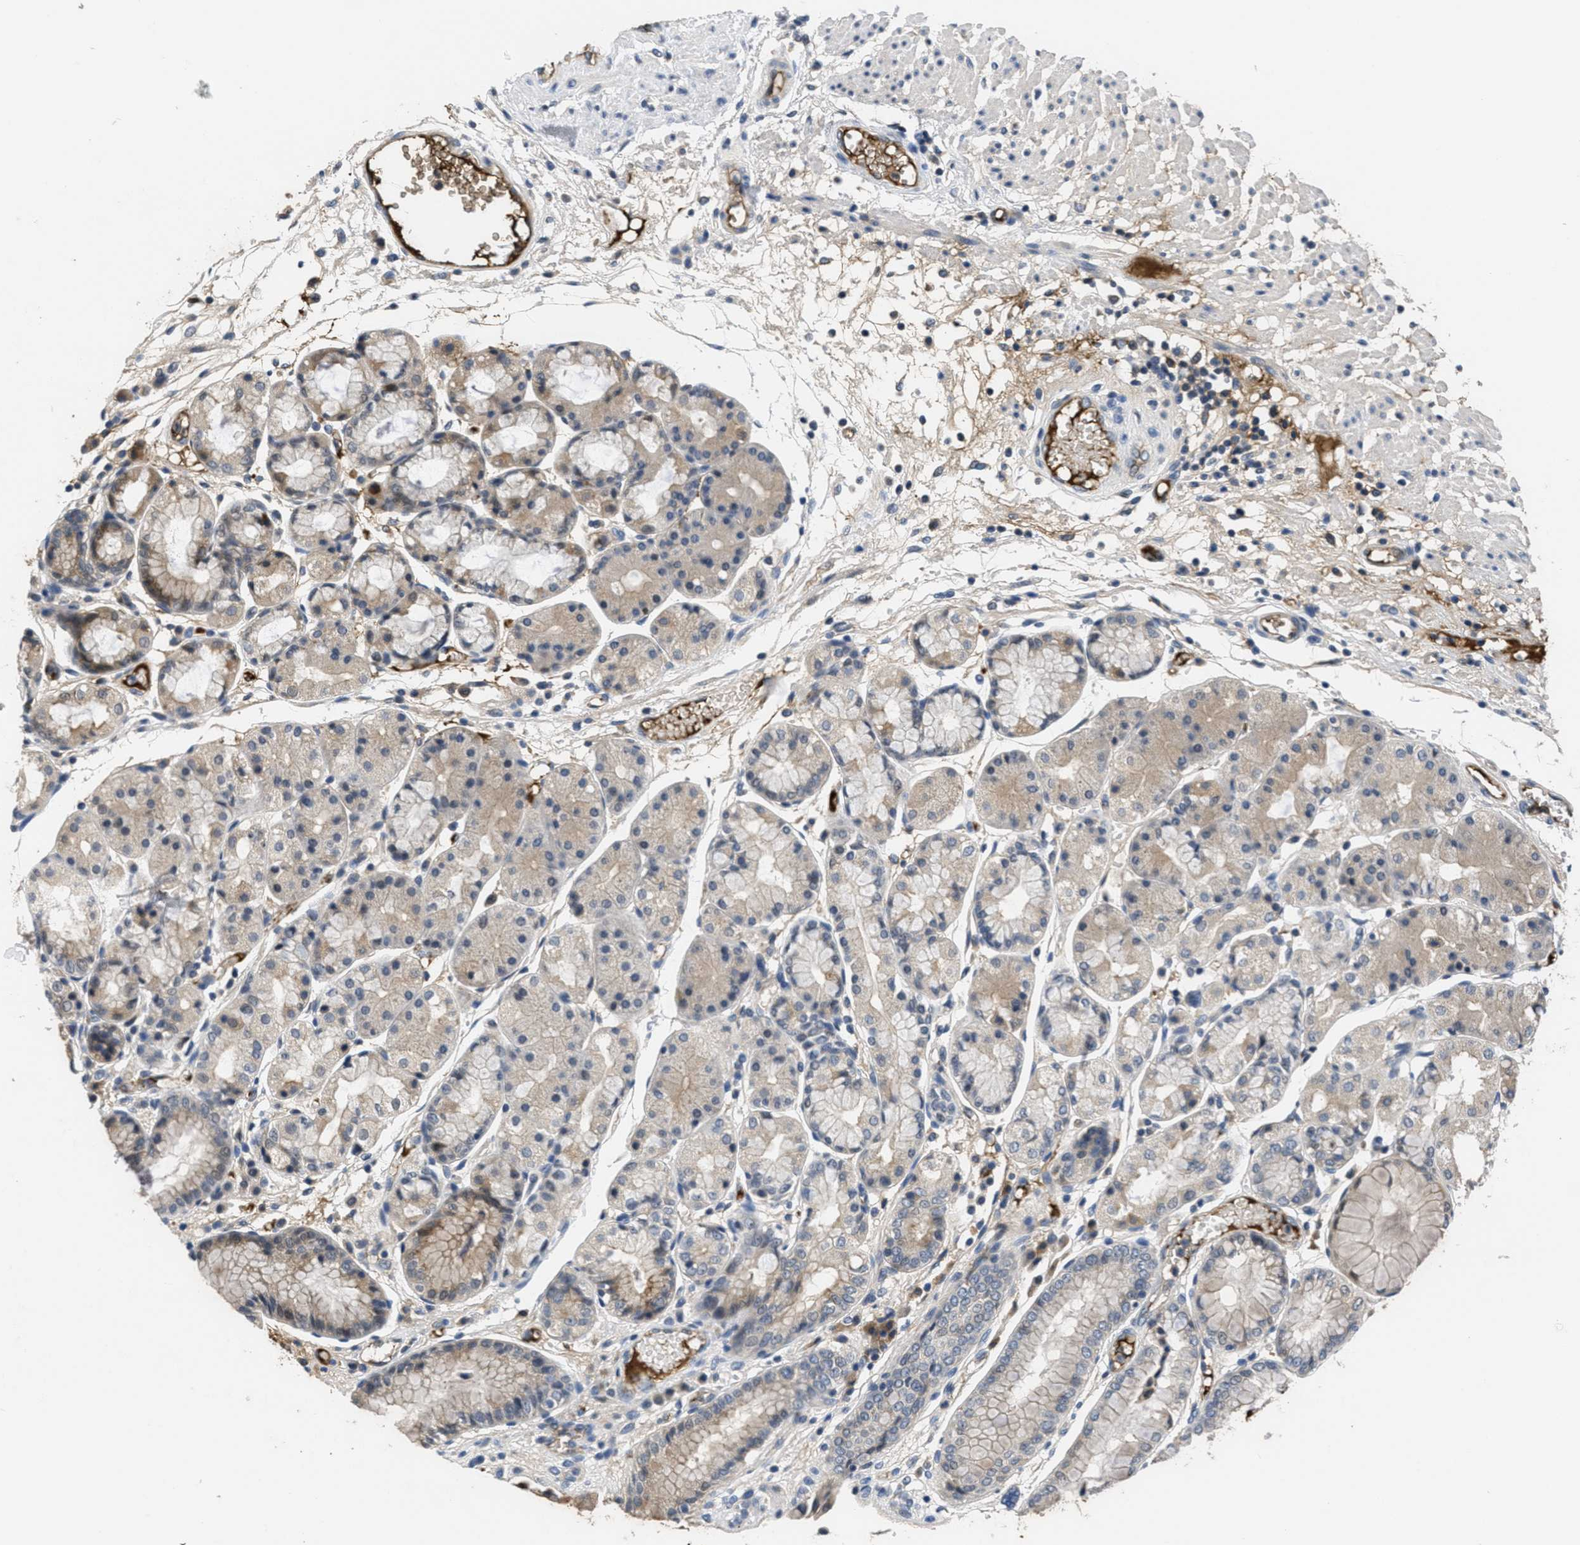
{"staining": {"intensity": "weak", "quantity": "<25%", "location": "cytoplasmic/membranous"}, "tissue": "stomach", "cell_type": "Glandular cells", "image_type": "normal", "snomed": [{"axis": "morphology", "description": "Normal tissue, NOS"}, {"axis": "topography", "description": "Stomach, upper"}], "caption": "Protein analysis of benign stomach displays no significant staining in glandular cells. The staining is performed using DAB brown chromogen with nuclei counter-stained in using hematoxylin.", "gene": "ANGPT1", "patient": {"sex": "male", "age": 72}}